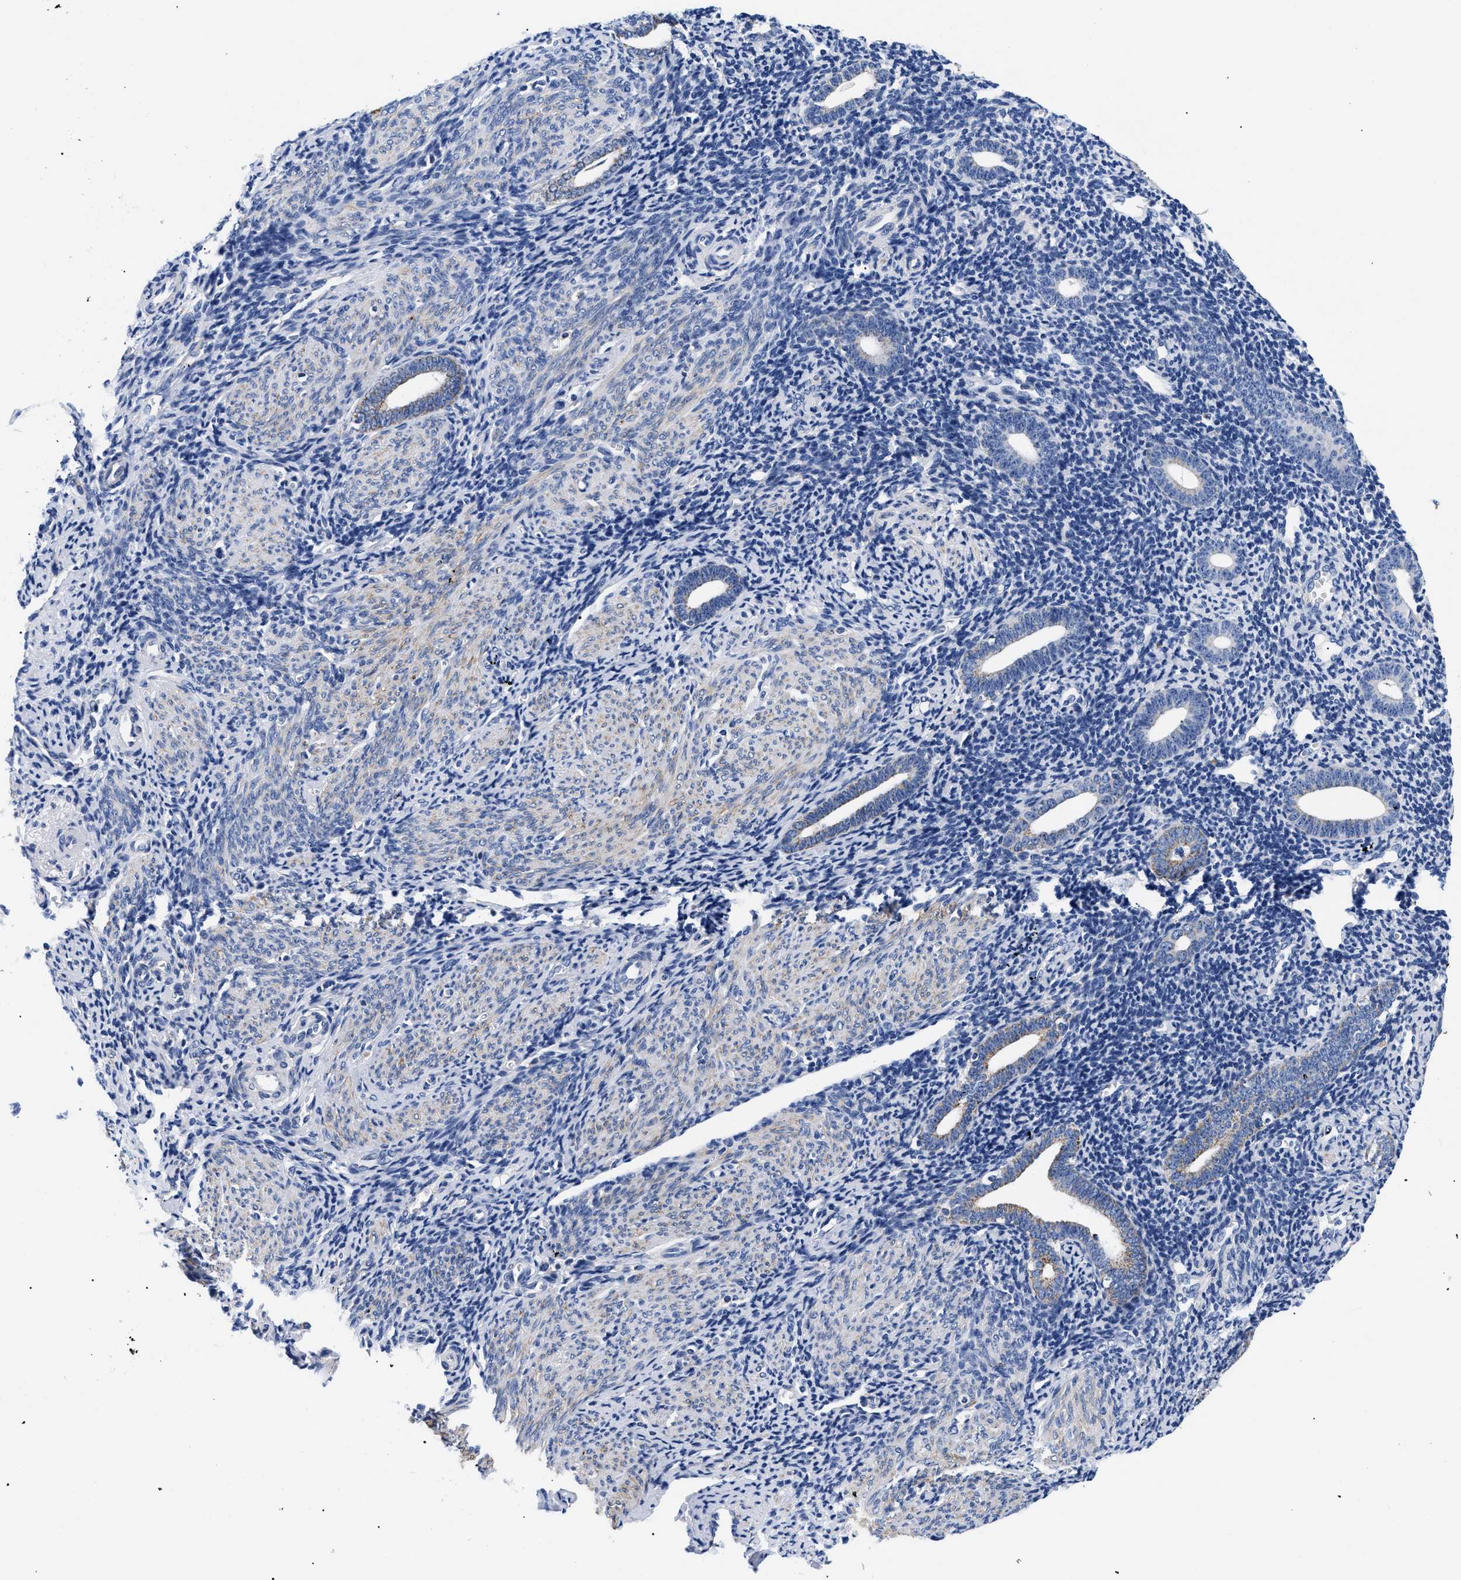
{"staining": {"intensity": "negative", "quantity": "none", "location": "none"}, "tissue": "endometrium", "cell_type": "Cells in endometrial stroma", "image_type": "normal", "snomed": [{"axis": "morphology", "description": "Normal tissue, NOS"}, {"axis": "topography", "description": "Endometrium"}], "caption": "This is a micrograph of IHC staining of normal endometrium, which shows no expression in cells in endometrial stroma. The staining was performed using DAB to visualize the protein expression in brown, while the nuclei were stained in blue with hematoxylin (Magnification: 20x).", "gene": "GPR149", "patient": {"sex": "female", "age": 50}}